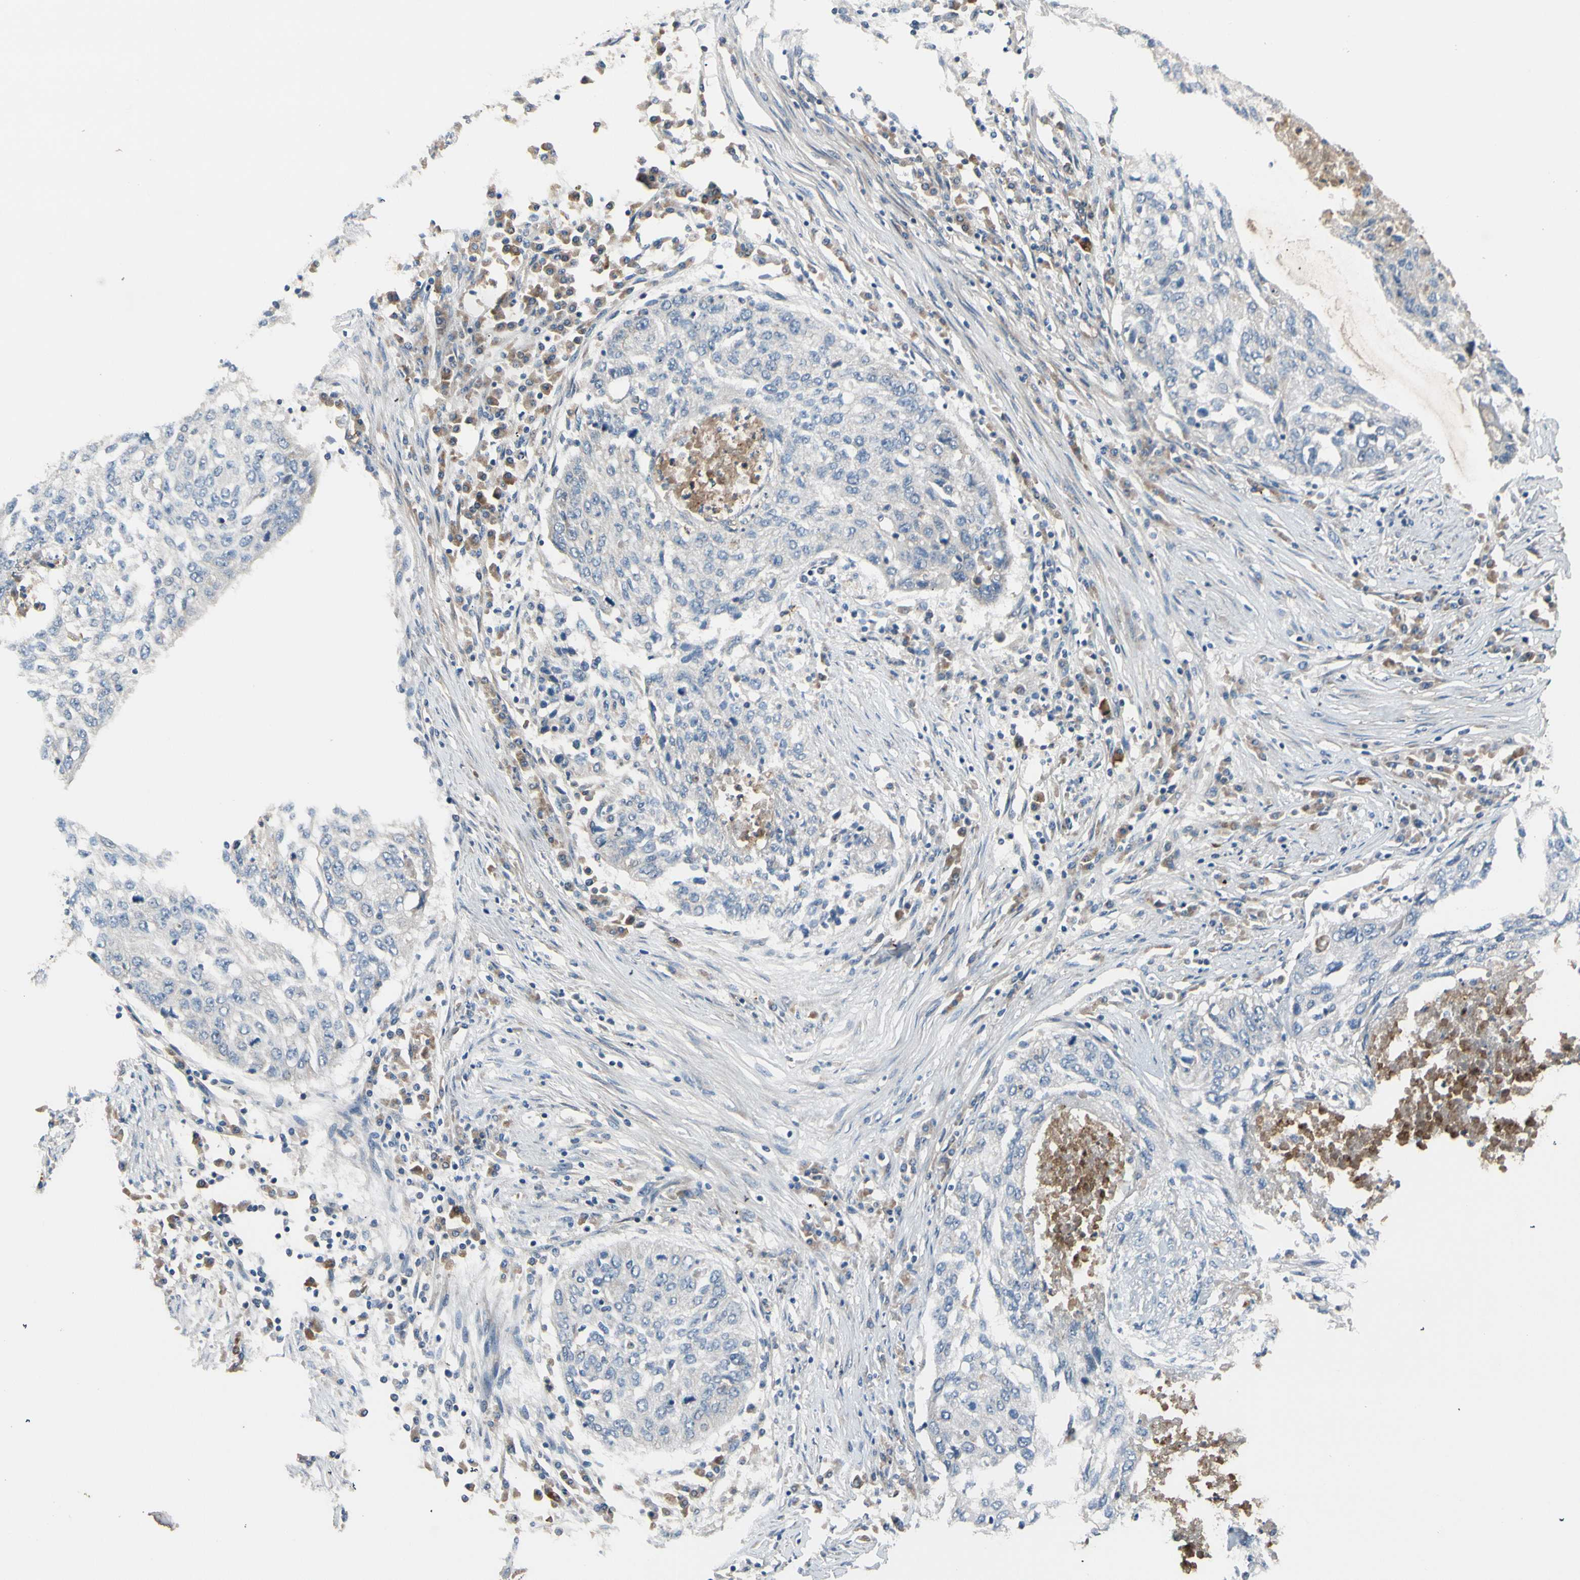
{"staining": {"intensity": "negative", "quantity": "none", "location": "none"}, "tissue": "lung cancer", "cell_type": "Tumor cells", "image_type": "cancer", "snomed": [{"axis": "morphology", "description": "Squamous cell carcinoma, NOS"}, {"axis": "topography", "description": "Lung"}], "caption": "Tumor cells show no significant protein positivity in lung cancer (squamous cell carcinoma).", "gene": "SIGLEC5", "patient": {"sex": "female", "age": 63}}